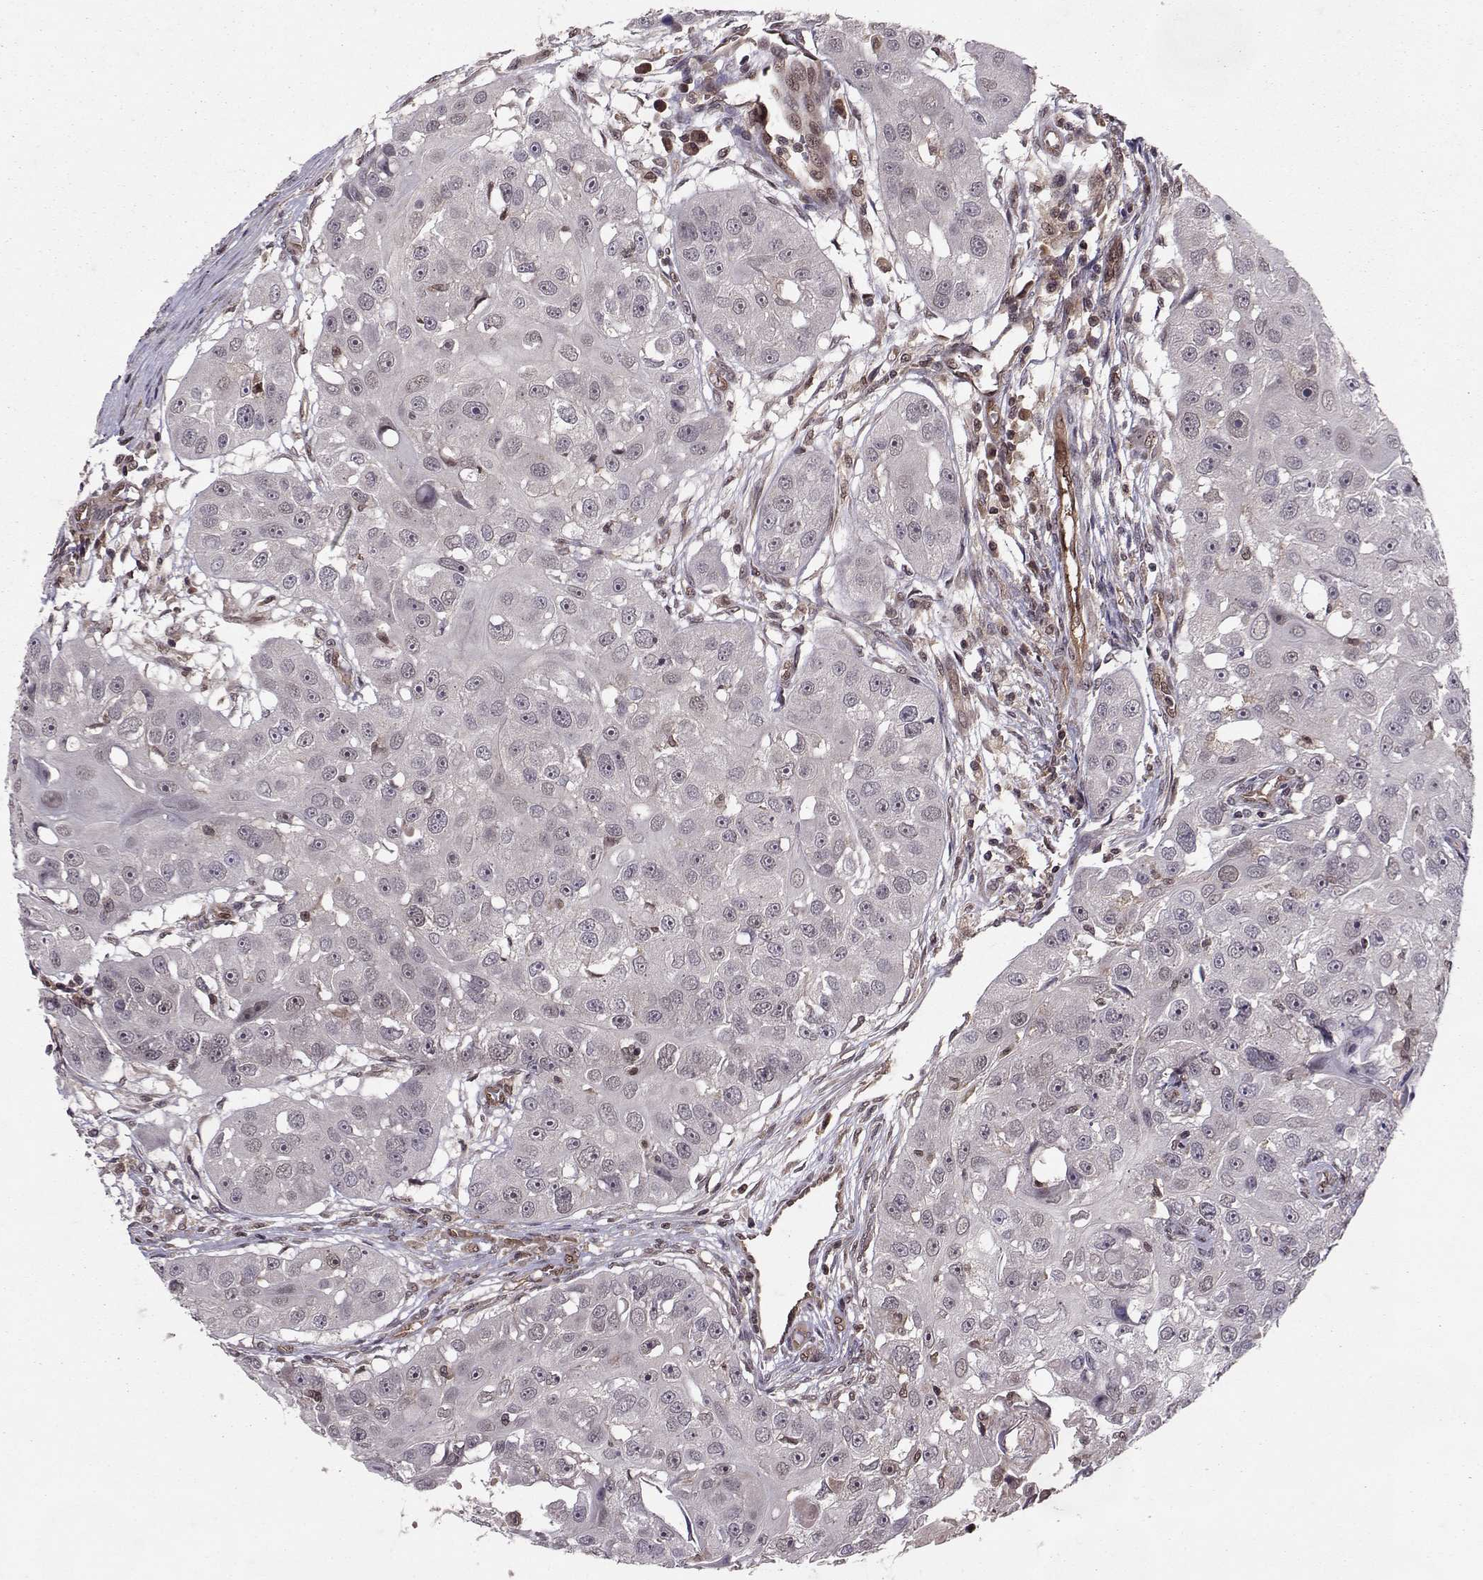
{"staining": {"intensity": "negative", "quantity": "none", "location": "none"}, "tissue": "head and neck cancer", "cell_type": "Tumor cells", "image_type": "cancer", "snomed": [{"axis": "morphology", "description": "Squamous cell carcinoma, NOS"}, {"axis": "topography", "description": "Head-Neck"}], "caption": "This is a micrograph of immunohistochemistry staining of squamous cell carcinoma (head and neck), which shows no expression in tumor cells. The staining was performed using DAB to visualize the protein expression in brown, while the nuclei were stained in blue with hematoxylin (Magnification: 20x).", "gene": "PPP2R2A", "patient": {"sex": "male", "age": 51}}